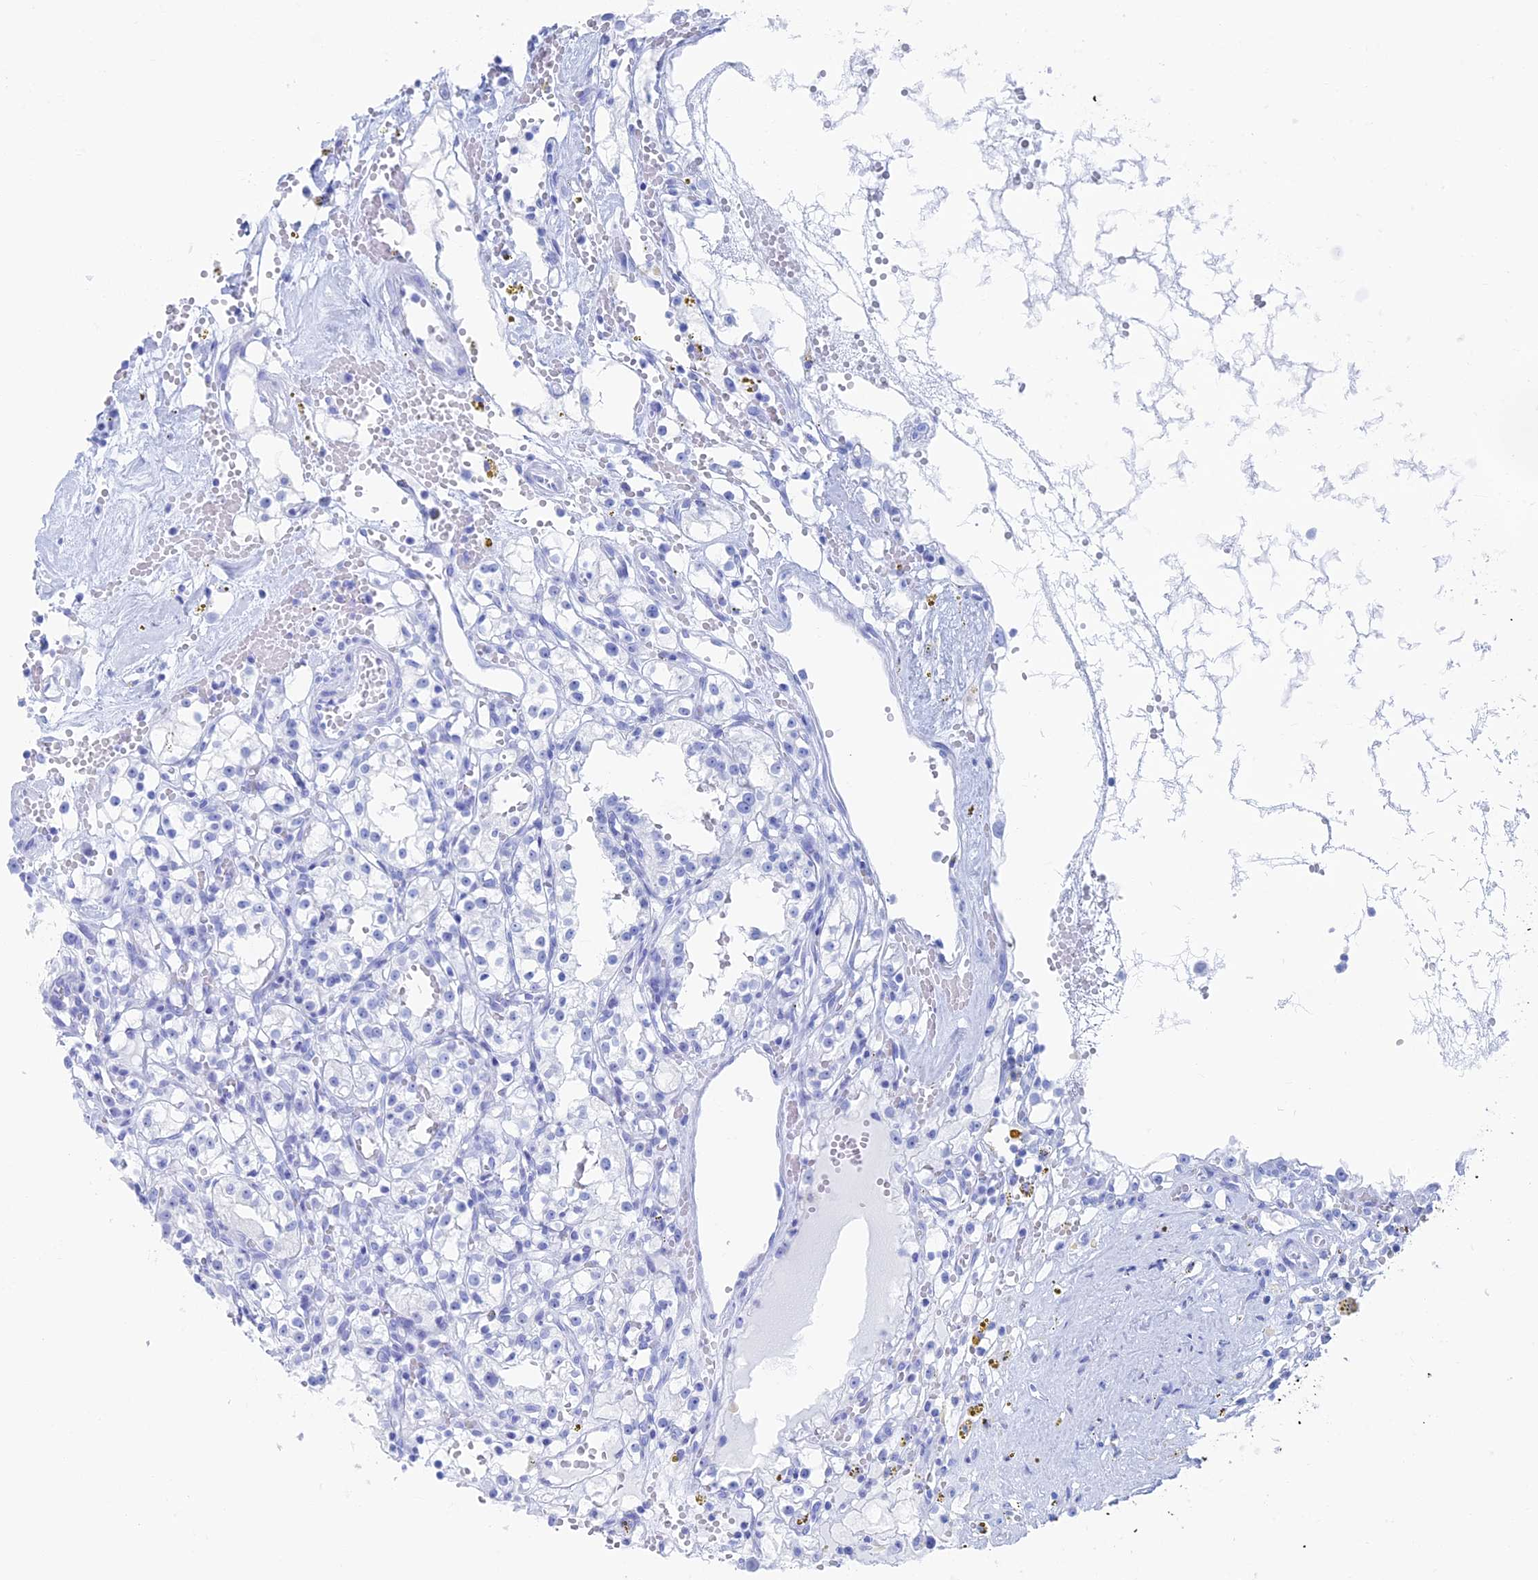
{"staining": {"intensity": "negative", "quantity": "none", "location": "none"}, "tissue": "renal cancer", "cell_type": "Tumor cells", "image_type": "cancer", "snomed": [{"axis": "morphology", "description": "Adenocarcinoma, NOS"}, {"axis": "topography", "description": "Kidney"}], "caption": "Immunohistochemical staining of human renal adenocarcinoma reveals no significant staining in tumor cells.", "gene": "TBC1D30", "patient": {"sex": "male", "age": 56}}